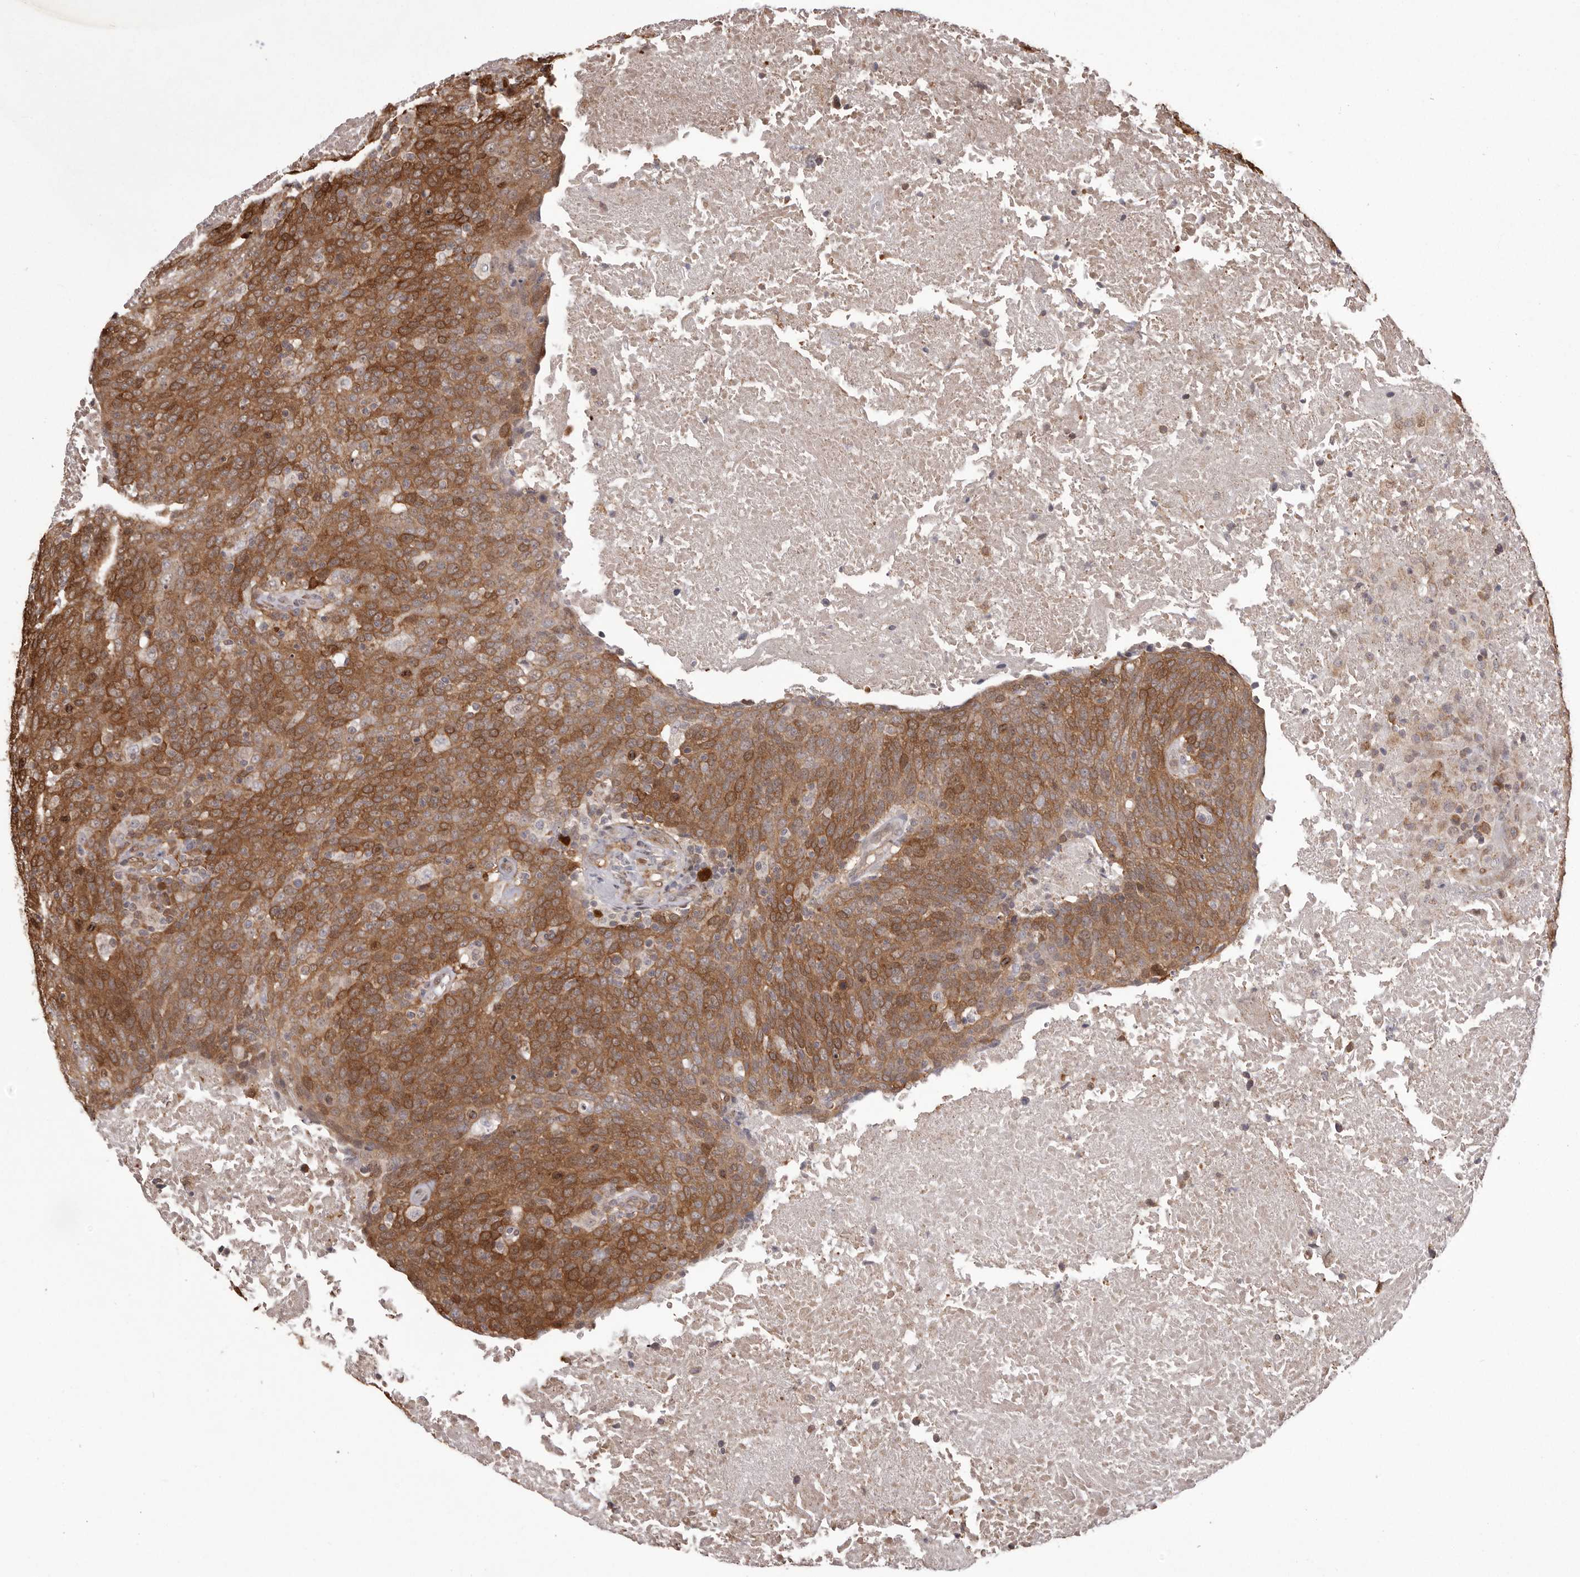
{"staining": {"intensity": "strong", "quantity": ">75%", "location": "cytoplasmic/membranous"}, "tissue": "head and neck cancer", "cell_type": "Tumor cells", "image_type": "cancer", "snomed": [{"axis": "morphology", "description": "Squamous cell carcinoma, NOS"}, {"axis": "morphology", "description": "Squamous cell carcinoma, metastatic, NOS"}, {"axis": "topography", "description": "Lymph node"}, {"axis": "topography", "description": "Head-Neck"}], "caption": "Tumor cells exhibit high levels of strong cytoplasmic/membranous expression in about >75% of cells in head and neck metastatic squamous cell carcinoma.", "gene": "GFOD1", "patient": {"sex": "male", "age": 62}}